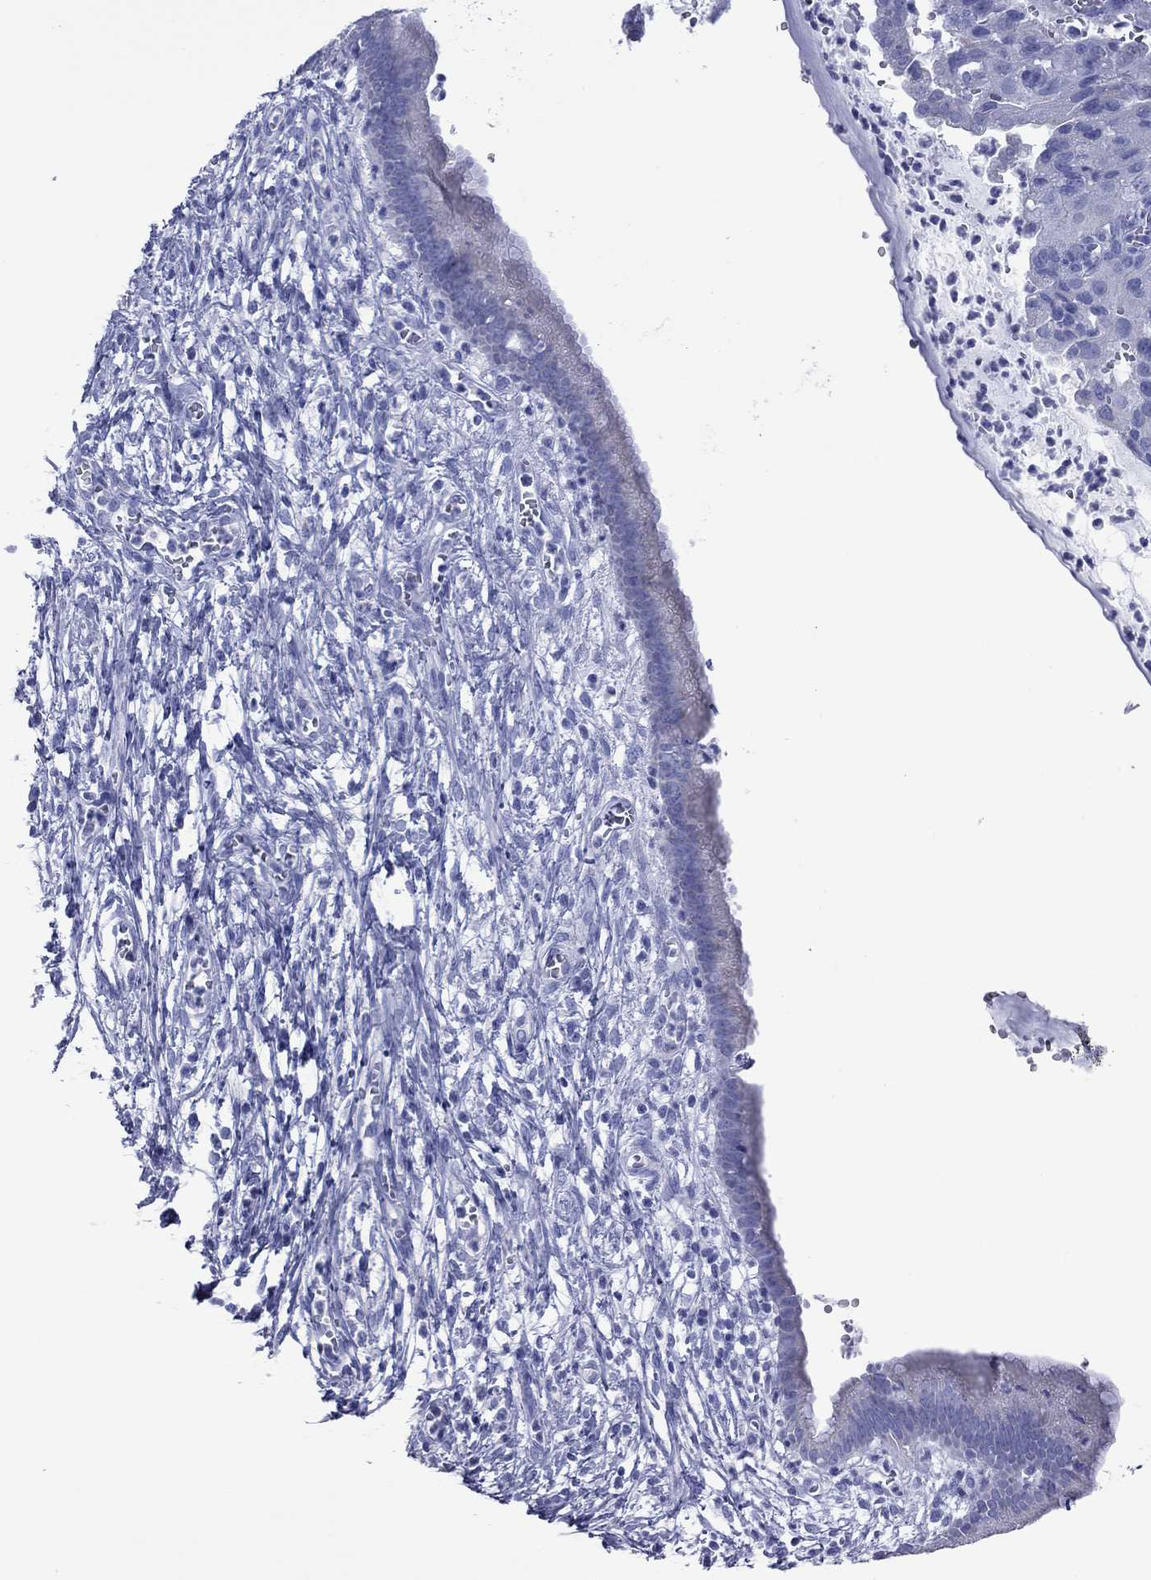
{"staining": {"intensity": "negative", "quantity": "none", "location": "none"}, "tissue": "cervical cancer", "cell_type": "Tumor cells", "image_type": "cancer", "snomed": [{"axis": "morphology", "description": "Squamous cell carcinoma, NOS"}, {"axis": "topography", "description": "Cervix"}], "caption": "Immunohistochemical staining of human squamous cell carcinoma (cervical) demonstrates no significant expression in tumor cells. The staining was performed using DAB to visualize the protein expression in brown, while the nuclei were stained in blue with hematoxylin (Magnification: 20x).", "gene": "VSIG10", "patient": {"sex": "female", "age": 32}}